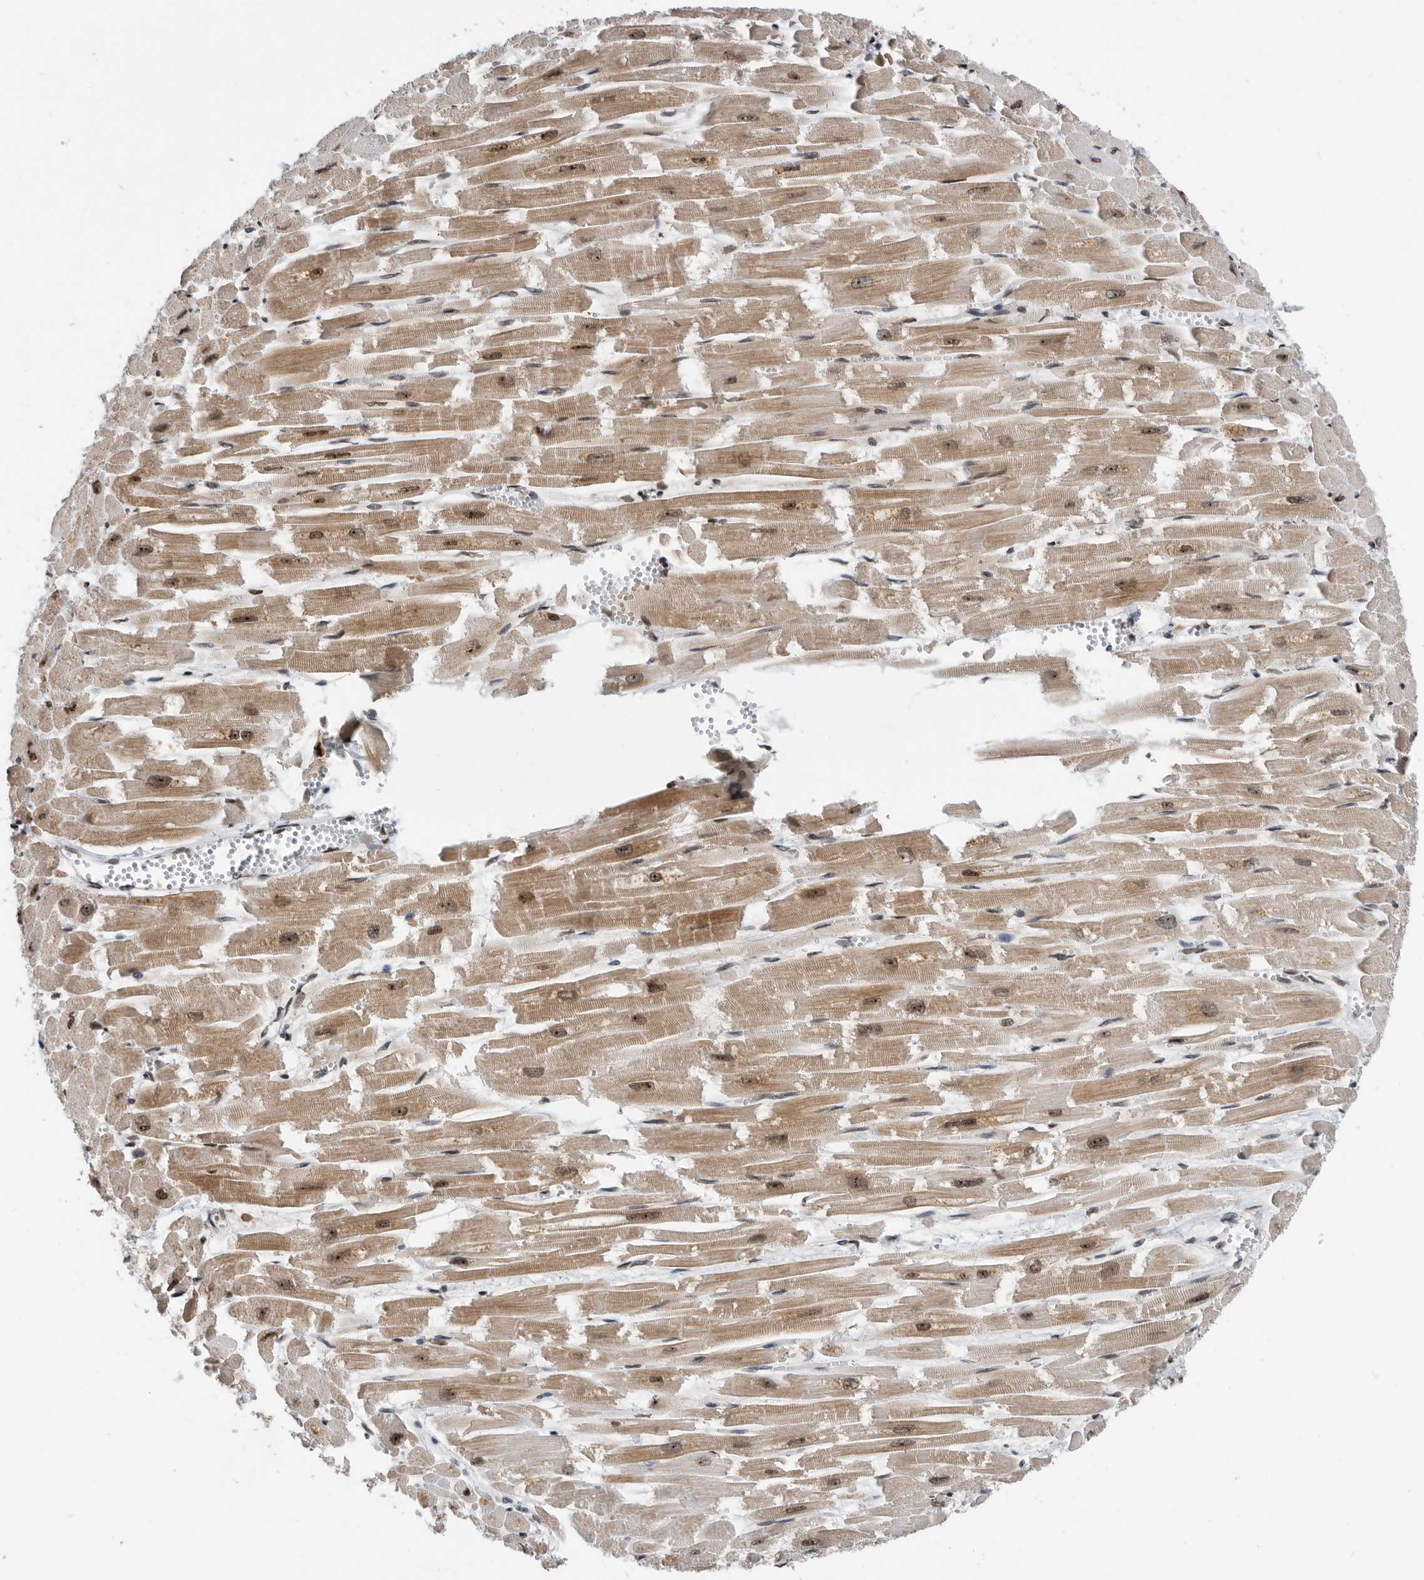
{"staining": {"intensity": "moderate", "quantity": "25%-75%", "location": "cytoplasmic/membranous,nuclear"}, "tissue": "heart muscle", "cell_type": "Cardiomyocytes", "image_type": "normal", "snomed": [{"axis": "morphology", "description": "Normal tissue, NOS"}, {"axis": "topography", "description": "Heart"}], "caption": "Immunohistochemical staining of normal human heart muscle shows medium levels of moderate cytoplasmic/membranous,nuclear expression in approximately 25%-75% of cardiomyocytes.", "gene": "ZNF260", "patient": {"sex": "male", "age": 54}}